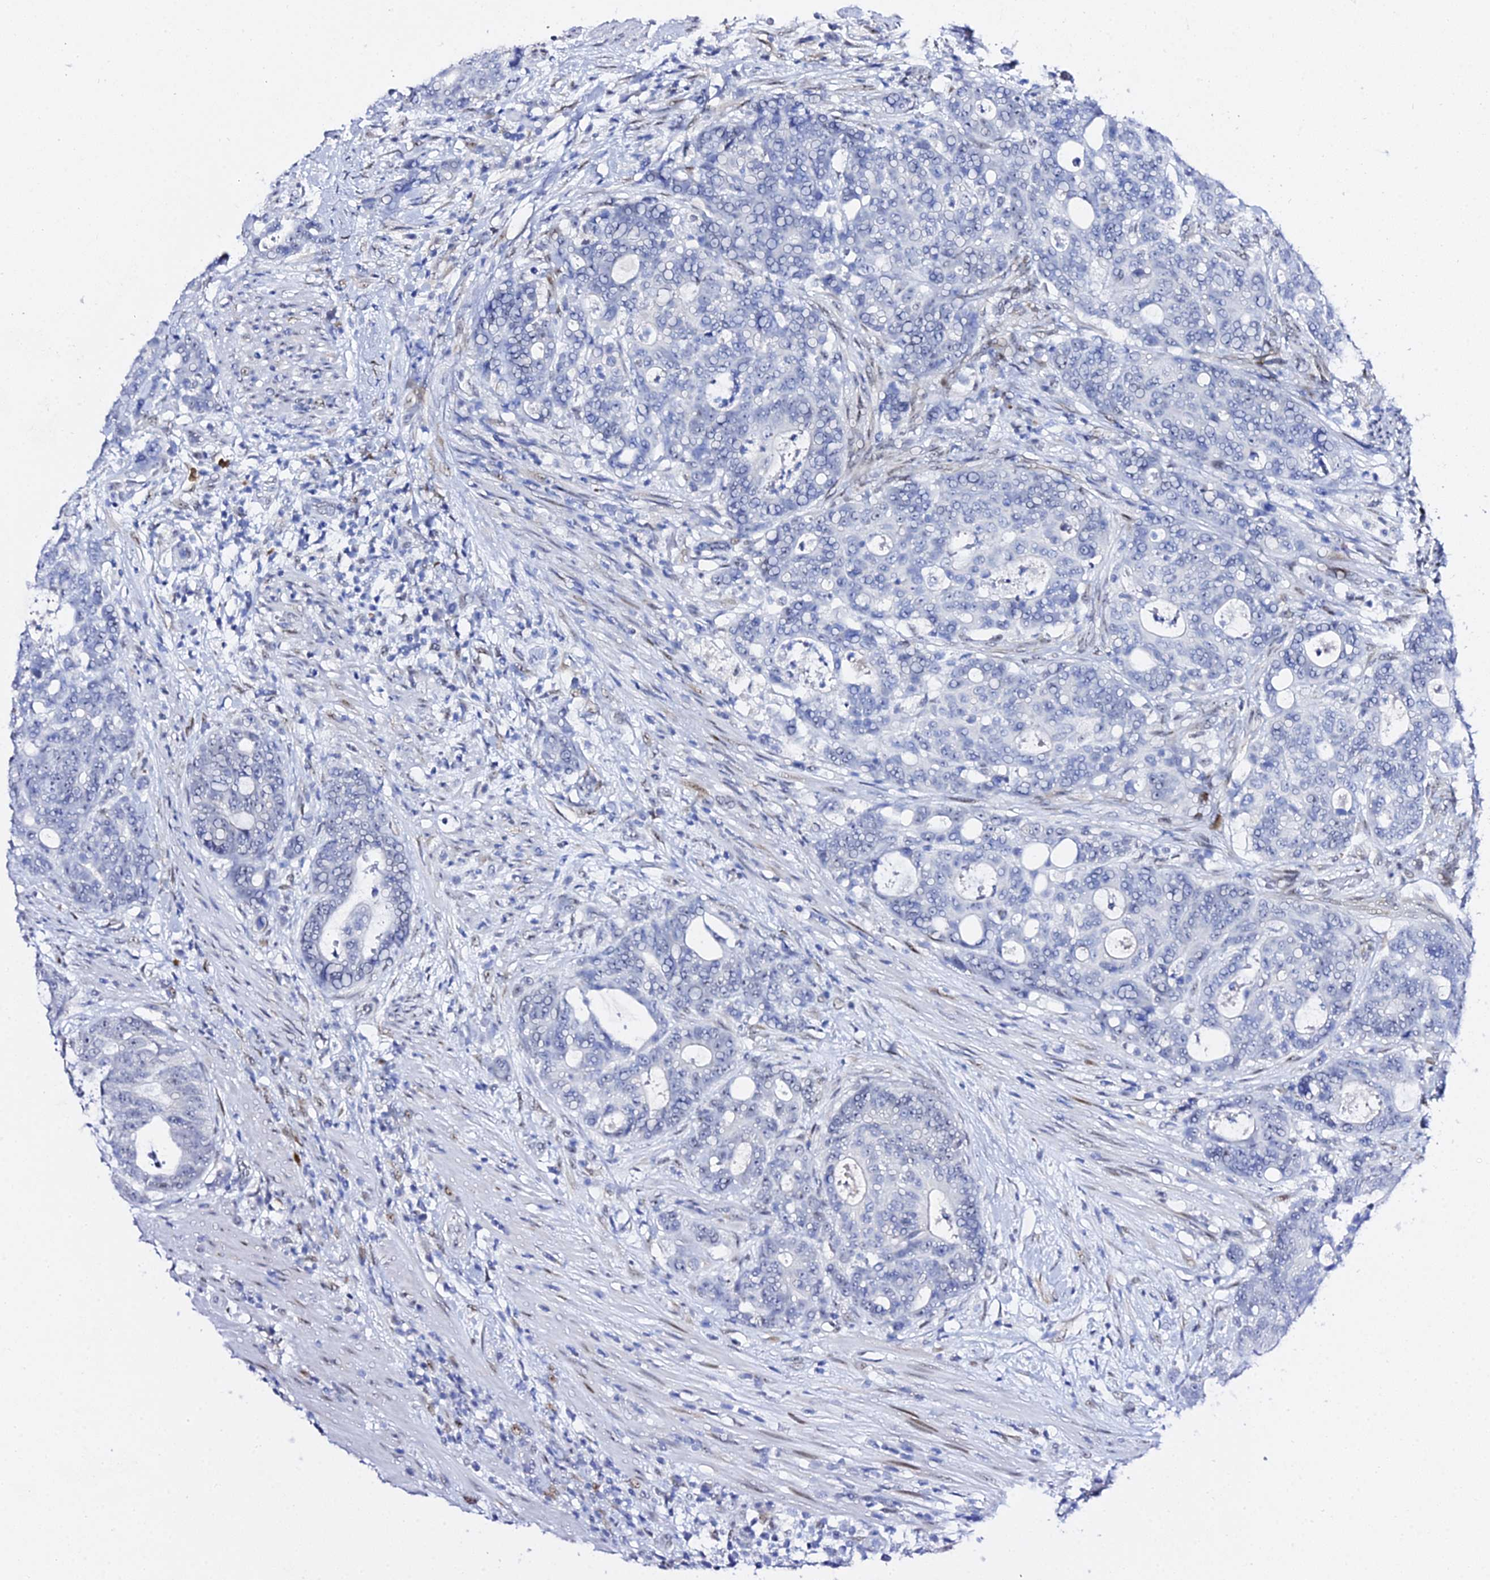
{"staining": {"intensity": "negative", "quantity": "none", "location": "none"}, "tissue": "colorectal cancer", "cell_type": "Tumor cells", "image_type": "cancer", "snomed": [{"axis": "morphology", "description": "Adenocarcinoma, NOS"}, {"axis": "topography", "description": "Colon"}], "caption": "Protein analysis of colorectal cancer (adenocarcinoma) reveals no significant staining in tumor cells. (DAB IHC visualized using brightfield microscopy, high magnification).", "gene": "POFUT2", "patient": {"sex": "female", "age": 82}}